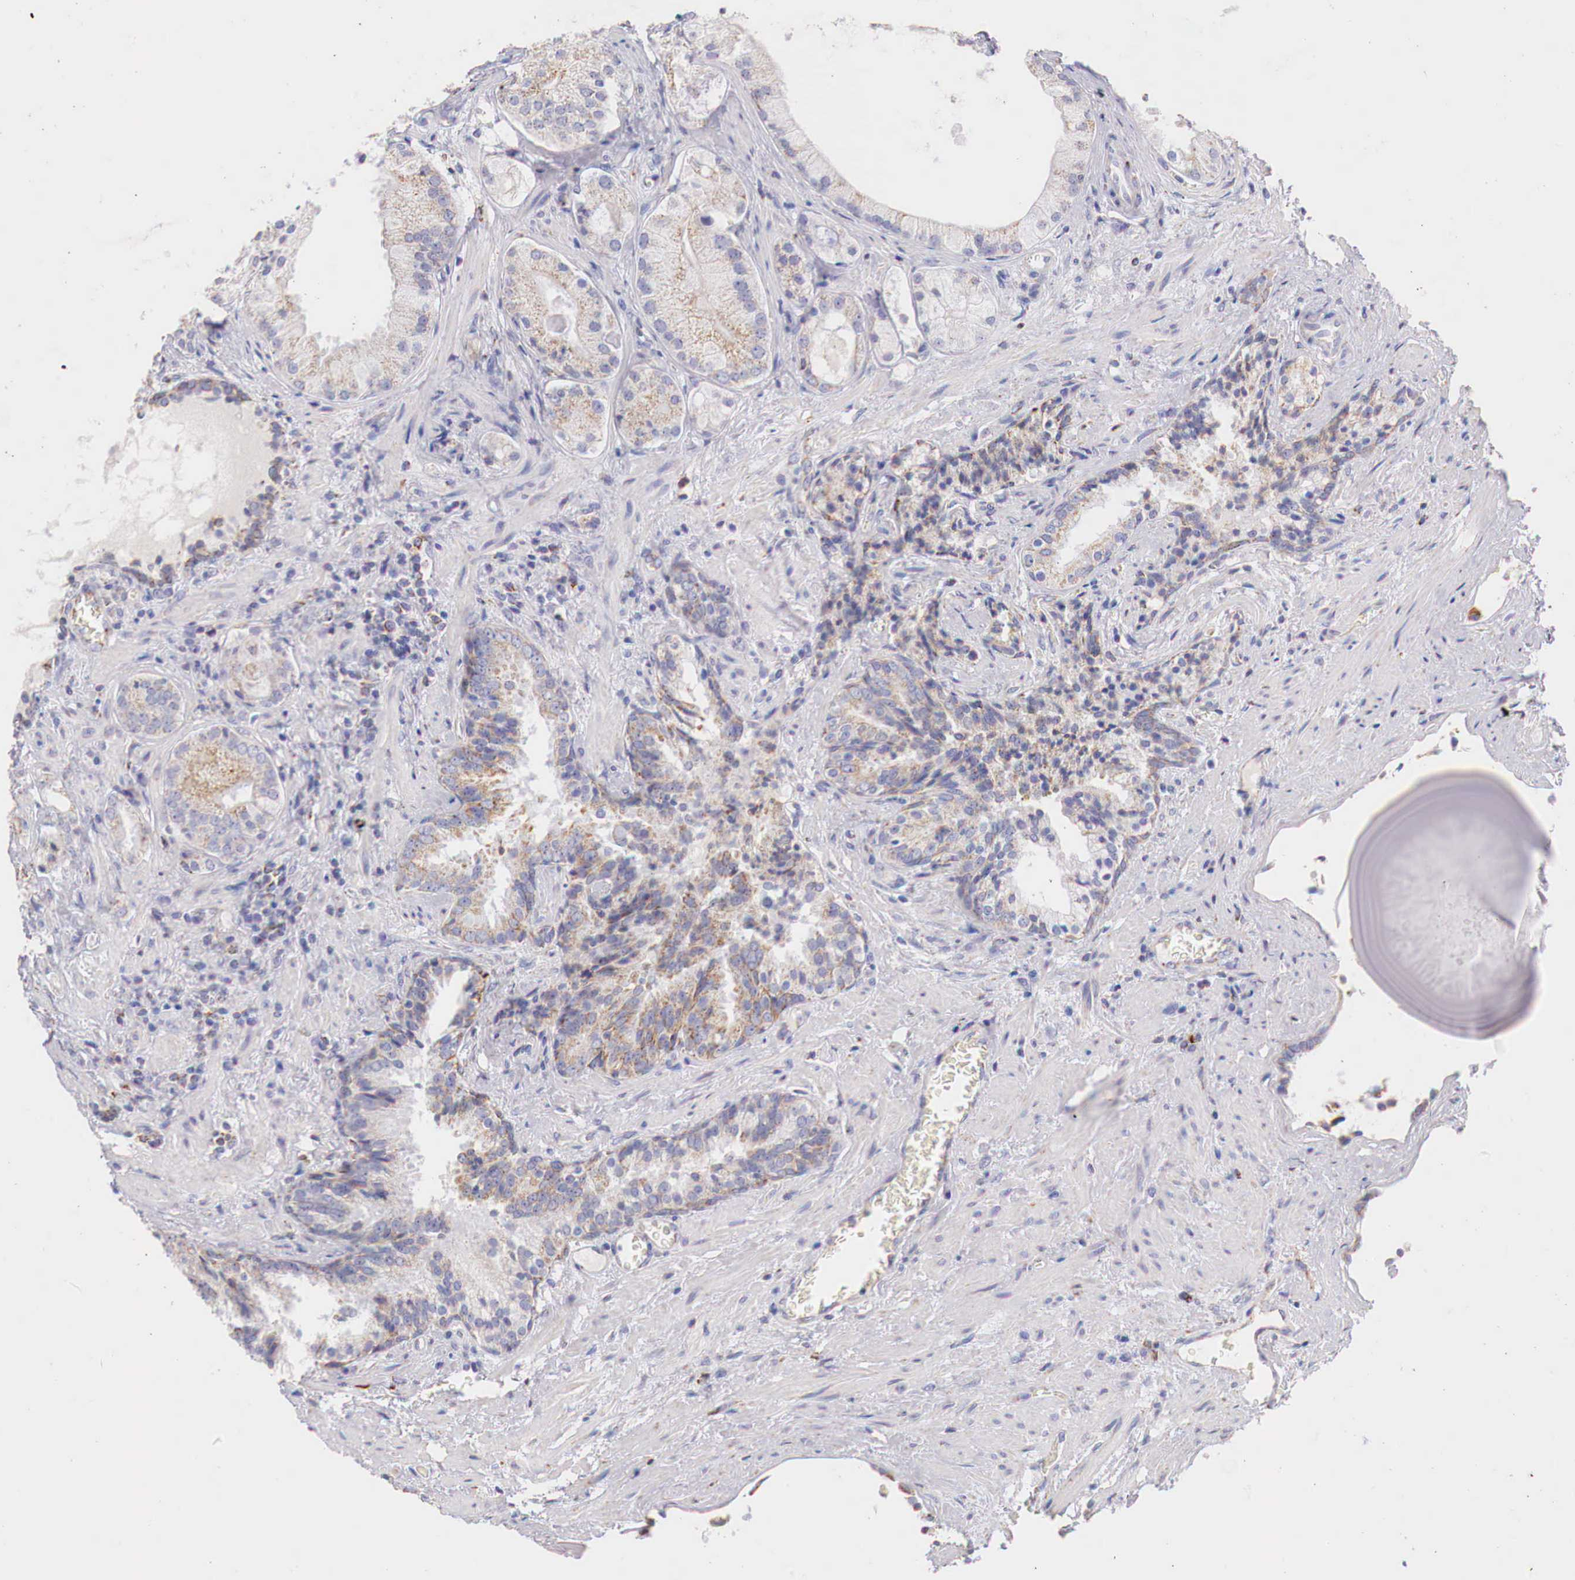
{"staining": {"intensity": "weak", "quantity": "25%-75%", "location": "cytoplasmic/membranous"}, "tissue": "prostate cancer", "cell_type": "Tumor cells", "image_type": "cancer", "snomed": [{"axis": "morphology", "description": "Adenocarcinoma, Medium grade"}, {"axis": "topography", "description": "Prostate"}], "caption": "This image exhibits prostate cancer (adenocarcinoma (medium-grade)) stained with immunohistochemistry (IHC) to label a protein in brown. The cytoplasmic/membranous of tumor cells show weak positivity for the protein. Nuclei are counter-stained blue.", "gene": "IDH3G", "patient": {"sex": "male", "age": 70}}